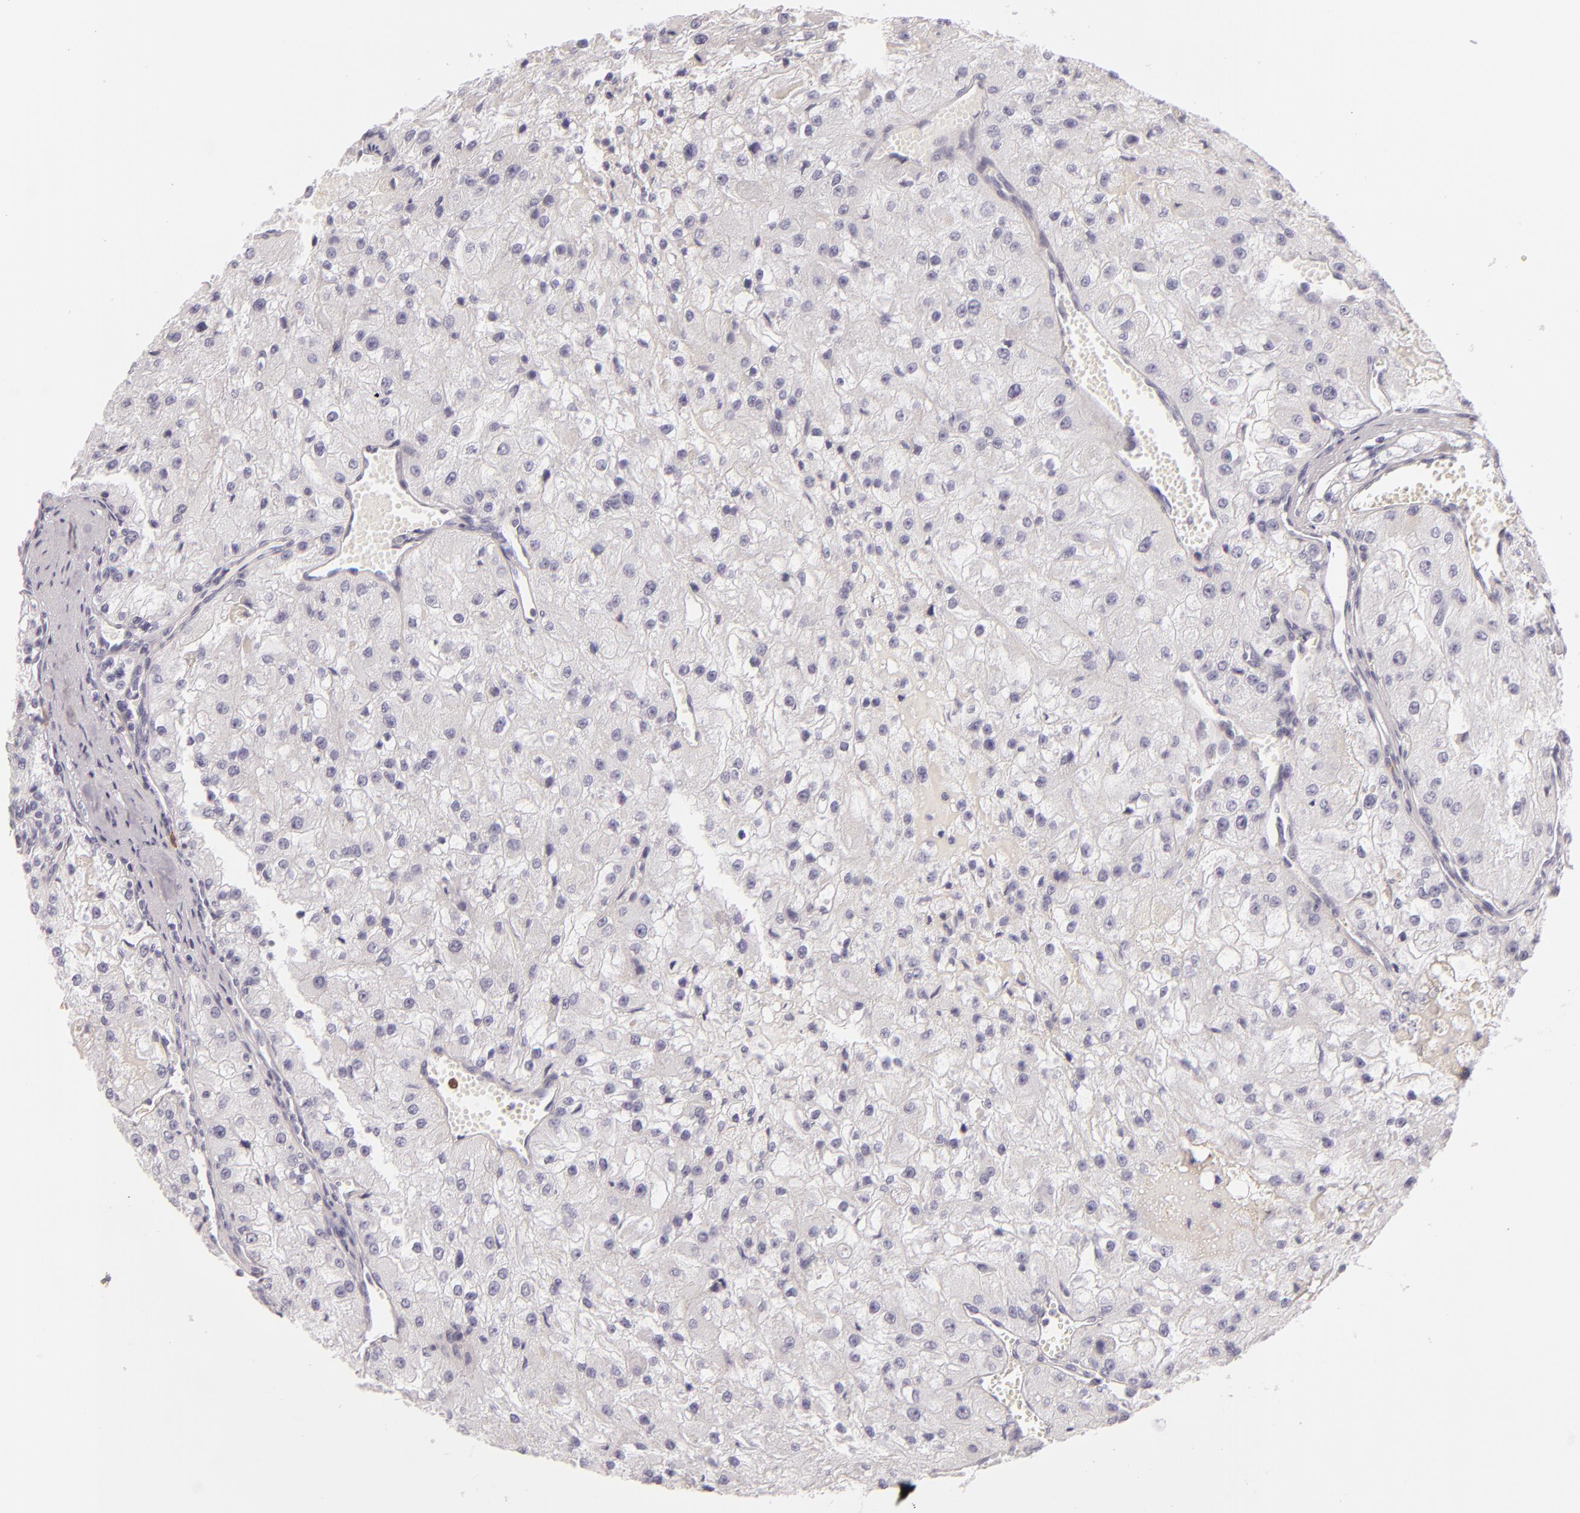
{"staining": {"intensity": "negative", "quantity": "none", "location": "none"}, "tissue": "renal cancer", "cell_type": "Tumor cells", "image_type": "cancer", "snomed": [{"axis": "morphology", "description": "Adenocarcinoma, NOS"}, {"axis": "topography", "description": "Kidney"}], "caption": "This is an immunohistochemistry (IHC) histopathology image of human adenocarcinoma (renal). There is no staining in tumor cells.", "gene": "FAM181A", "patient": {"sex": "female", "age": 74}}